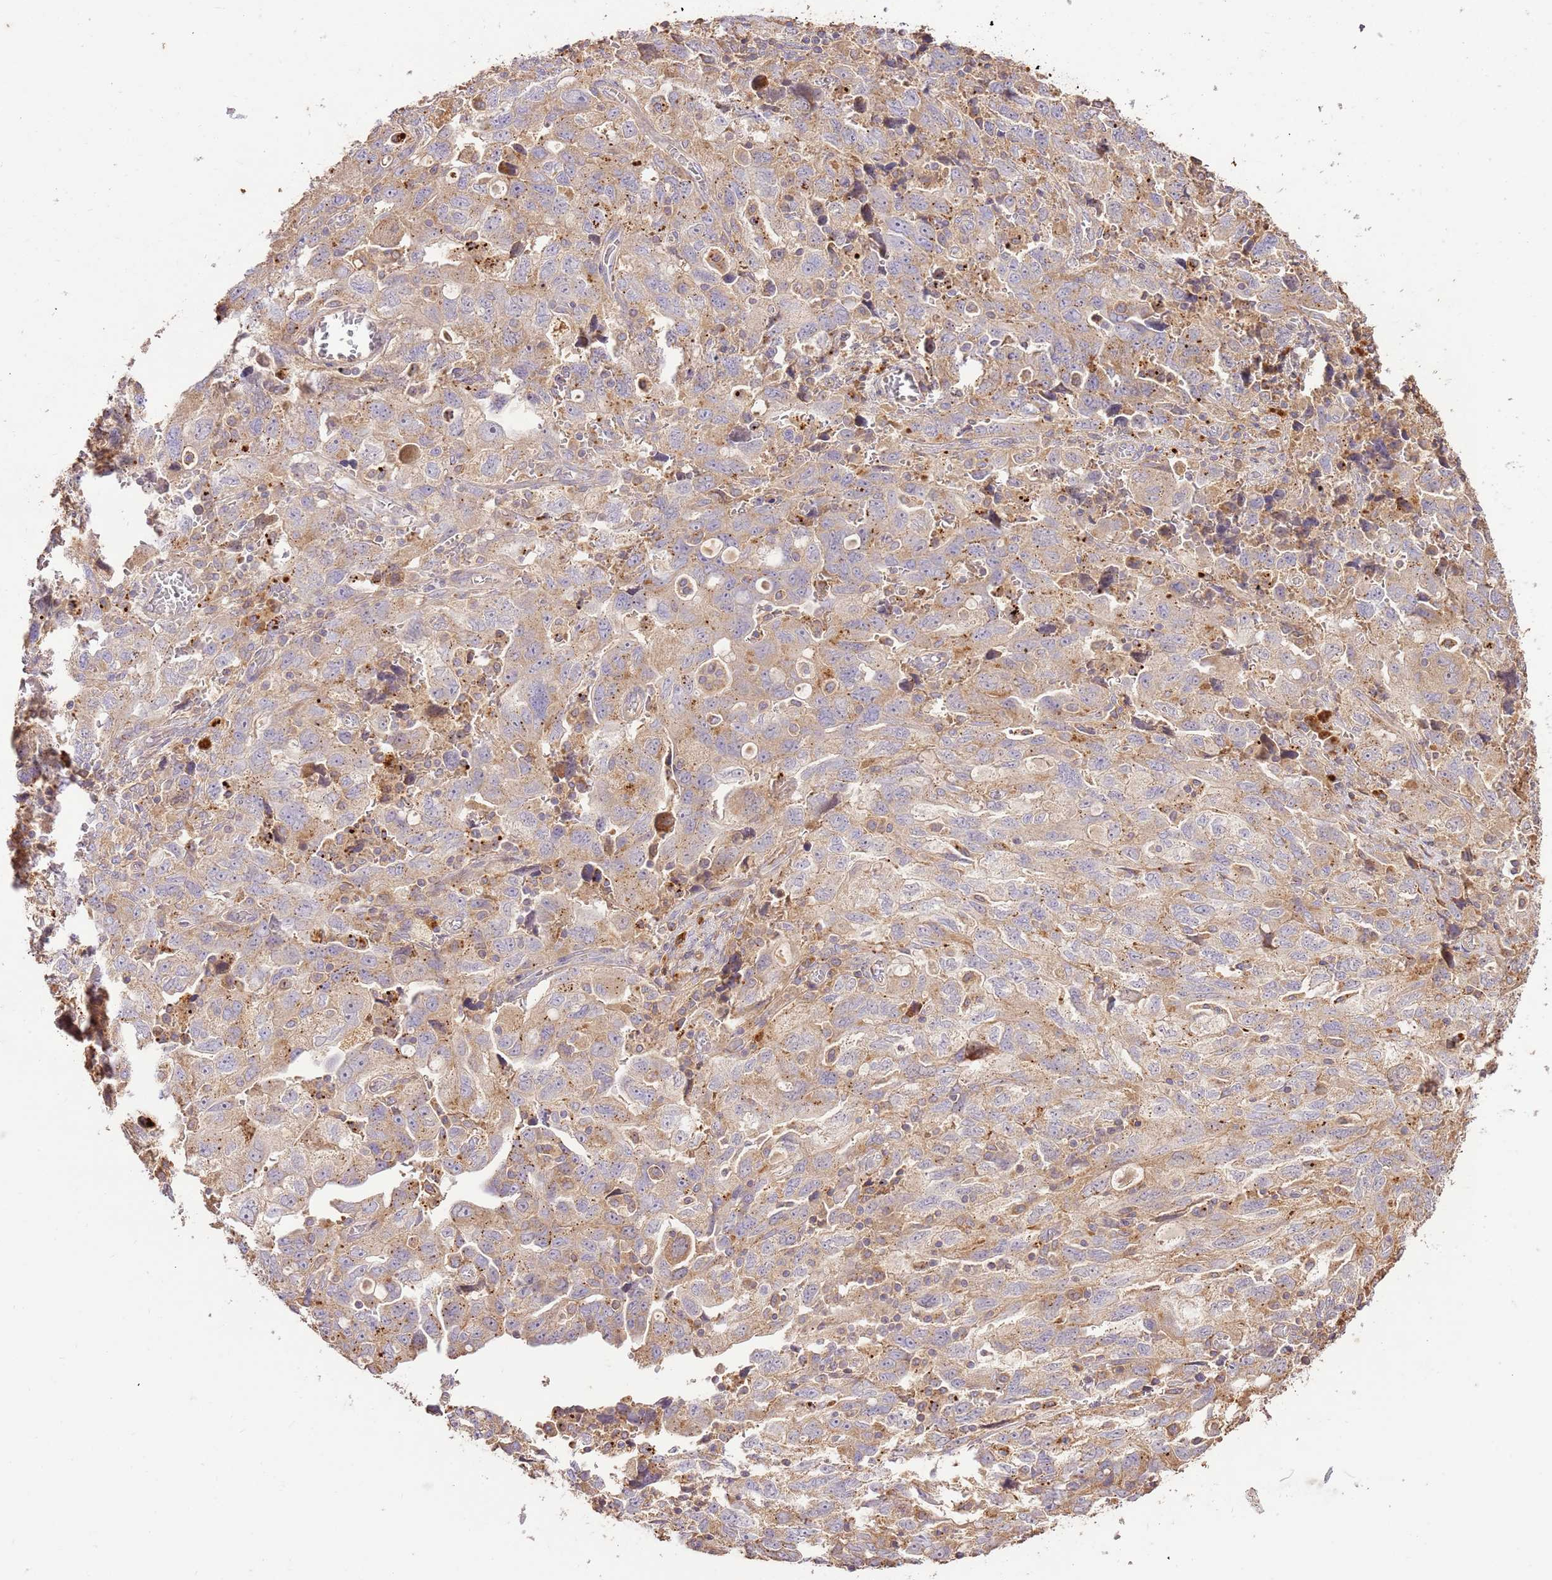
{"staining": {"intensity": "weak", "quantity": ">75%", "location": "cytoplasmic/membranous"}, "tissue": "ovarian cancer", "cell_type": "Tumor cells", "image_type": "cancer", "snomed": [{"axis": "morphology", "description": "Carcinoma, NOS"}, {"axis": "morphology", "description": "Cystadenocarcinoma, serous, NOS"}, {"axis": "topography", "description": "Ovary"}], "caption": "Immunohistochemistry (IHC) (DAB (3,3'-diaminobenzidine)) staining of human ovarian cancer (serous cystadenocarcinoma) displays weak cytoplasmic/membranous protein positivity in about >75% of tumor cells.", "gene": "CEP55", "patient": {"sex": "female", "age": 69}}